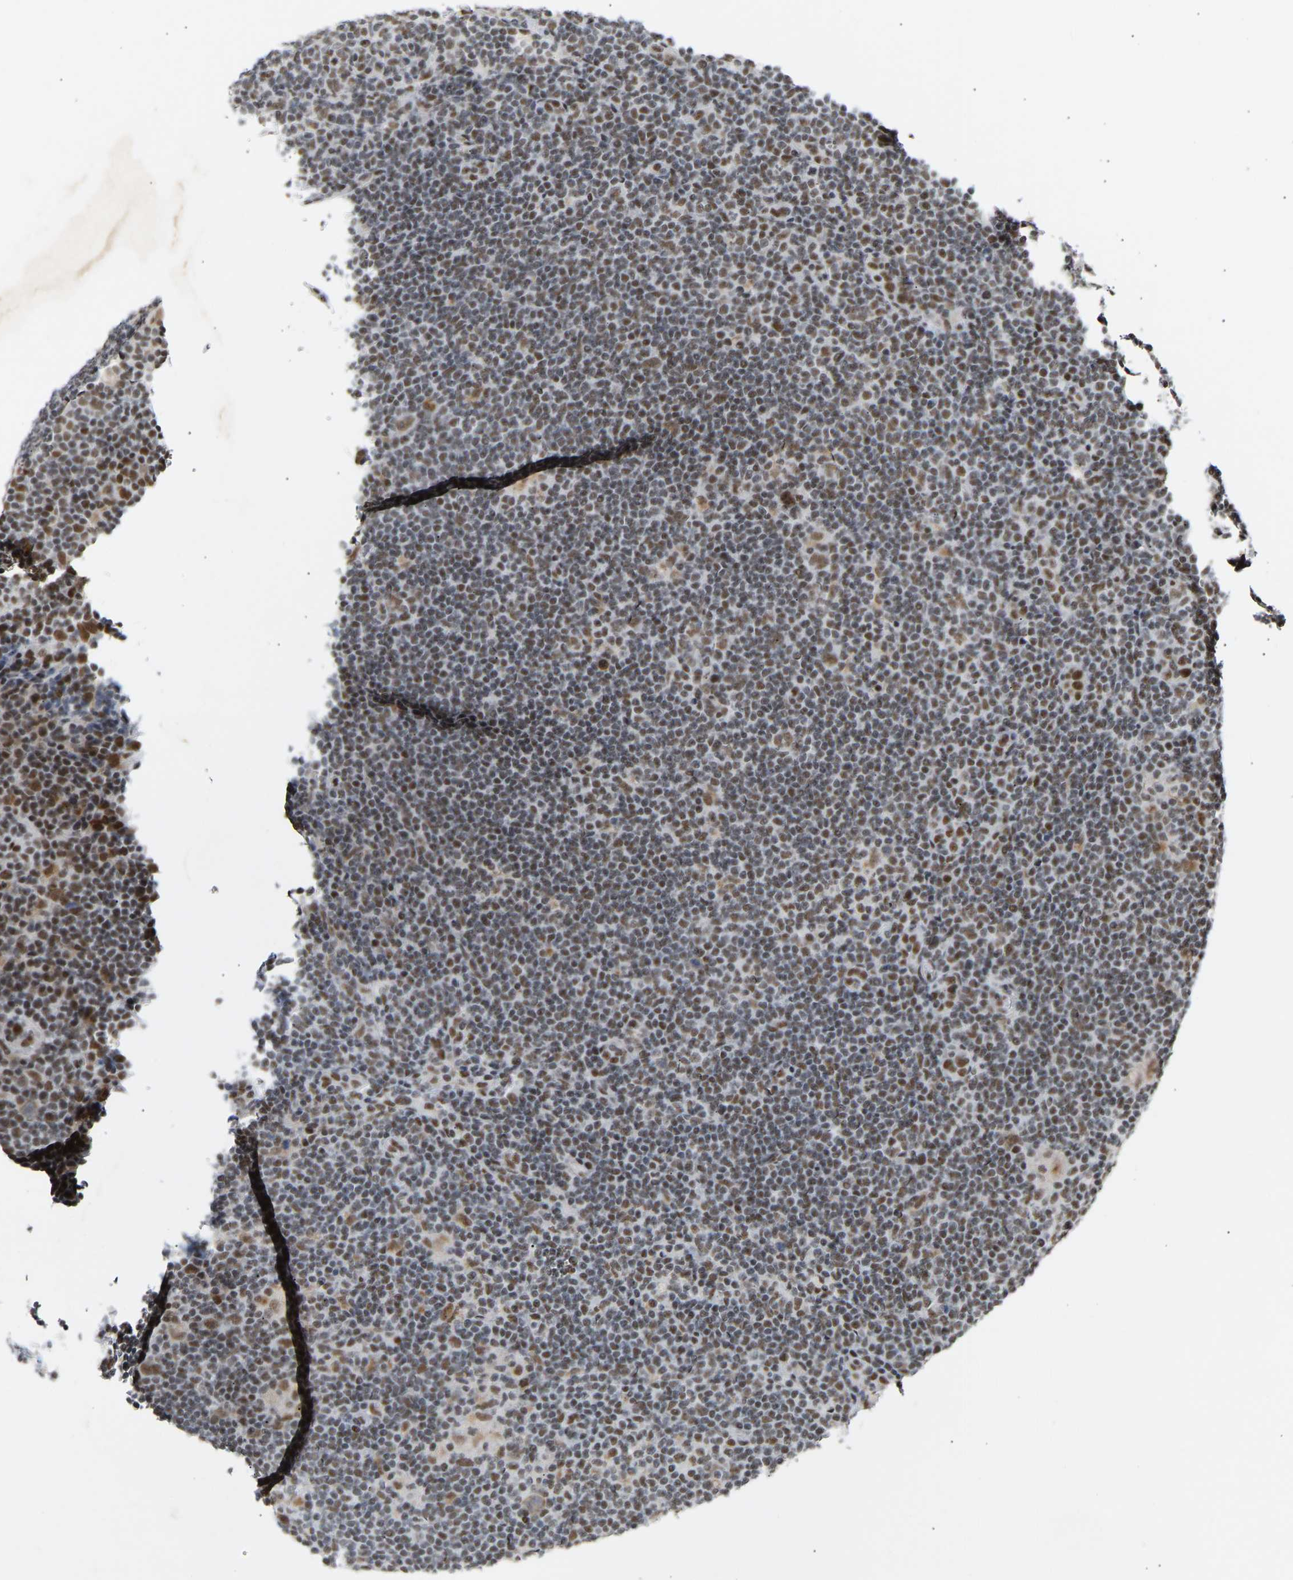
{"staining": {"intensity": "moderate", "quantity": ">75%", "location": "nuclear"}, "tissue": "lymphoma", "cell_type": "Tumor cells", "image_type": "cancer", "snomed": [{"axis": "morphology", "description": "Hodgkin's disease, NOS"}, {"axis": "topography", "description": "Lymph node"}], "caption": "Immunohistochemical staining of lymphoma reveals medium levels of moderate nuclear positivity in about >75% of tumor cells.", "gene": "NELFB", "patient": {"sex": "female", "age": 57}}